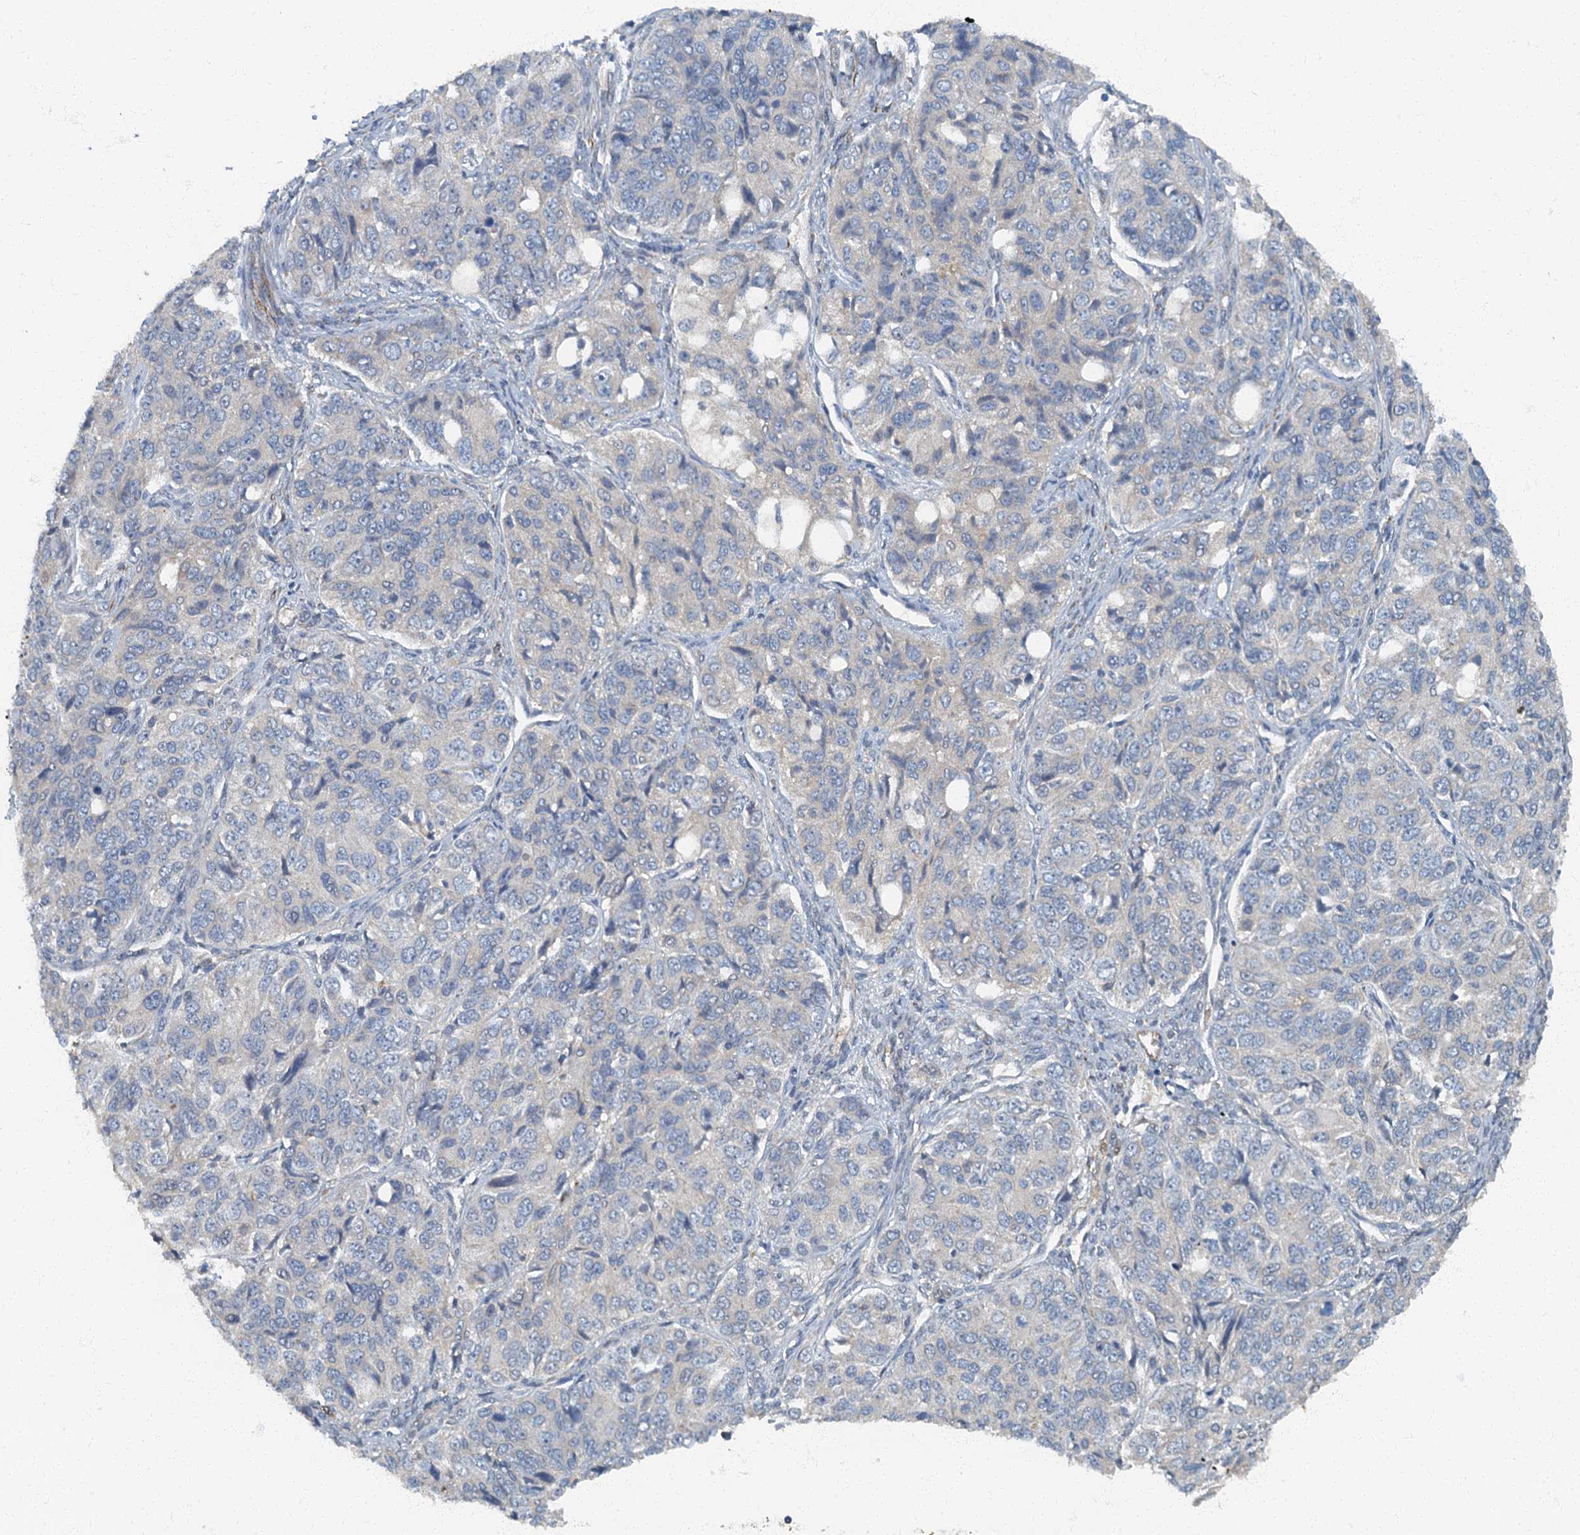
{"staining": {"intensity": "negative", "quantity": "none", "location": "none"}, "tissue": "ovarian cancer", "cell_type": "Tumor cells", "image_type": "cancer", "snomed": [{"axis": "morphology", "description": "Carcinoma, endometroid"}, {"axis": "topography", "description": "Ovary"}], "caption": "Tumor cells show no significant protein staining in ovarian cancer (endometroid carcinoma). (DAB immunohistochemistry visualized using brightfield microscopy, high magnification).", "gene": "ARL11", "patient": {"sex": "female", "age": 51}}